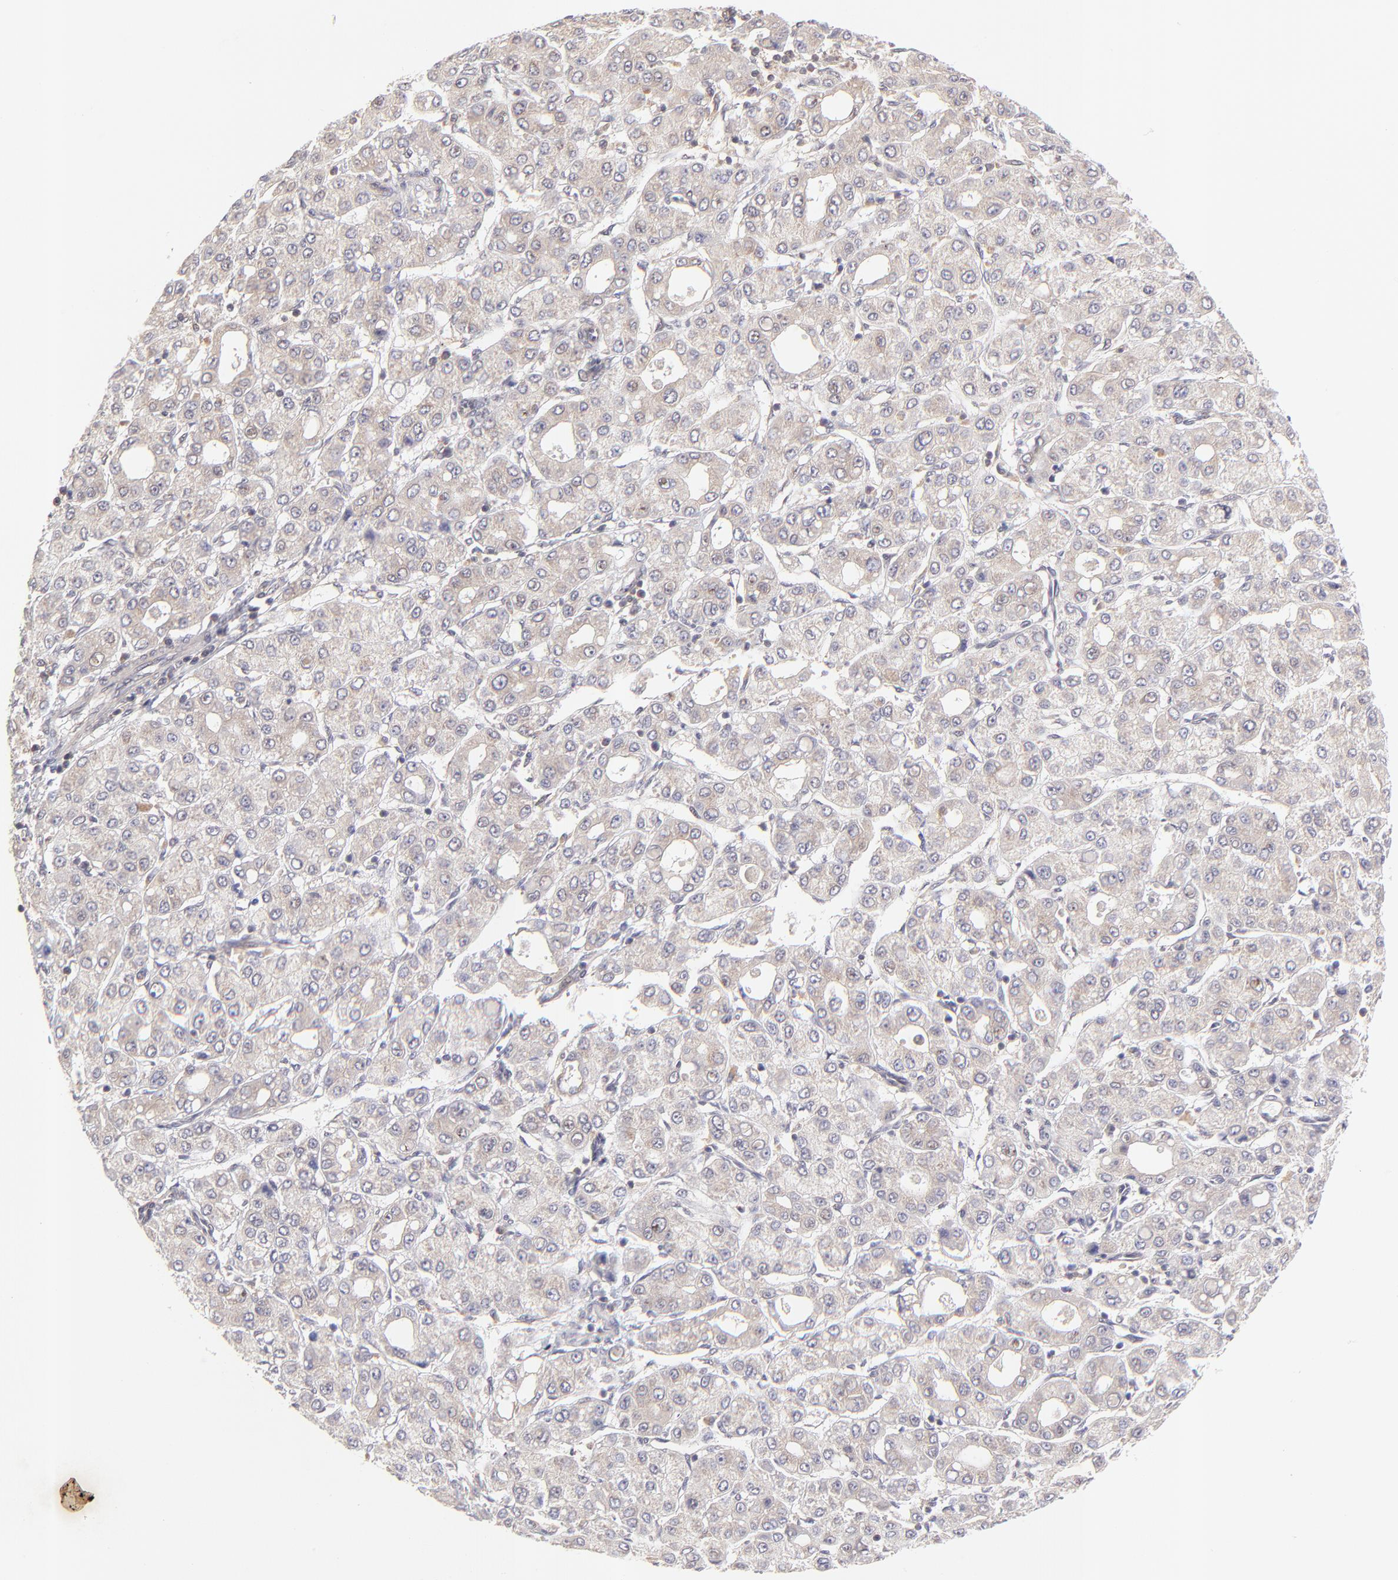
{"staining": {"intensity": "weak", "quantity": ">75%", "location": "cytoplasmic/membranous"}, "tissue": "liver cancer", "cell_type": "Tumor cells", "image_type": "cancer", "snomed": [{"axis": "morphology", "description": "Carcinoma, Hepatocellular, NOS"}, {"axis": "topography", "description": "Liver"}], "caption": "An image of human liver hepatocellular carcinoma stained for a protein shows weak cytoplasmic/membranous brown staining in tumor cells. (IHC, brightfield microscopy, high magnification).", "gene": "TNRC6B", "patient": {"sex": "male", "age": 69}}